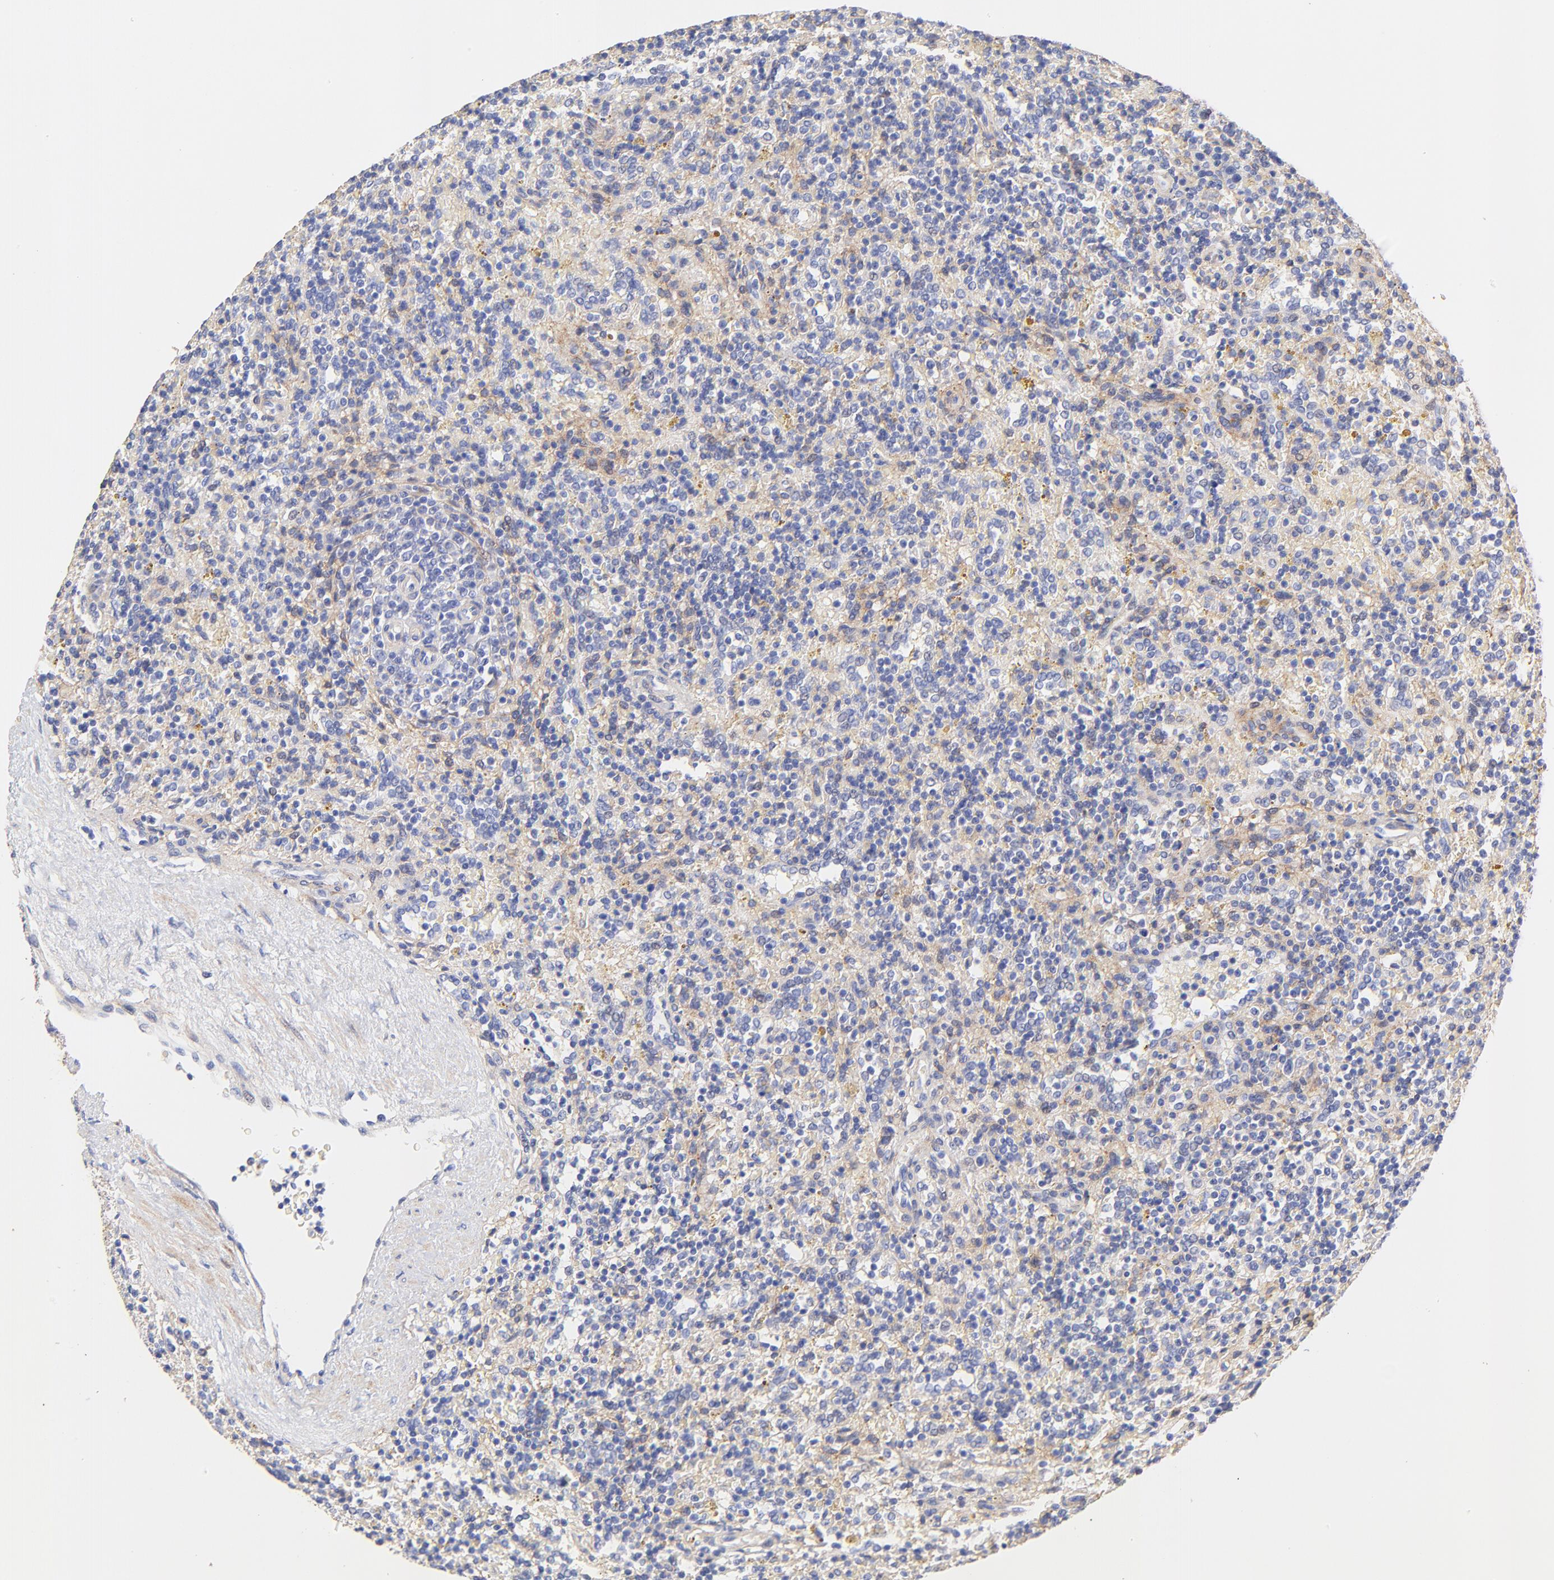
{"staining": {"intensity": "negative", "quantity": "none", "location": "none"}, "tissue": "lymphoma", "cell_type": "Tumor cells", "image_type": "cancer", "snomed": [{"axis": "morphology", "description": "Malignant lymphoma, non-Hodgkin's type, Low grade"}, {"axis": "topography", "description": "Spleen"}], "caption": "This image is of lymphoma stained with IHC to label a protein in brown with the nuclei are counter-stained blue. There is no staining in tumor cells.", "gene": "ACTRT1", "patient": {"sex": "male", "age": 67}}